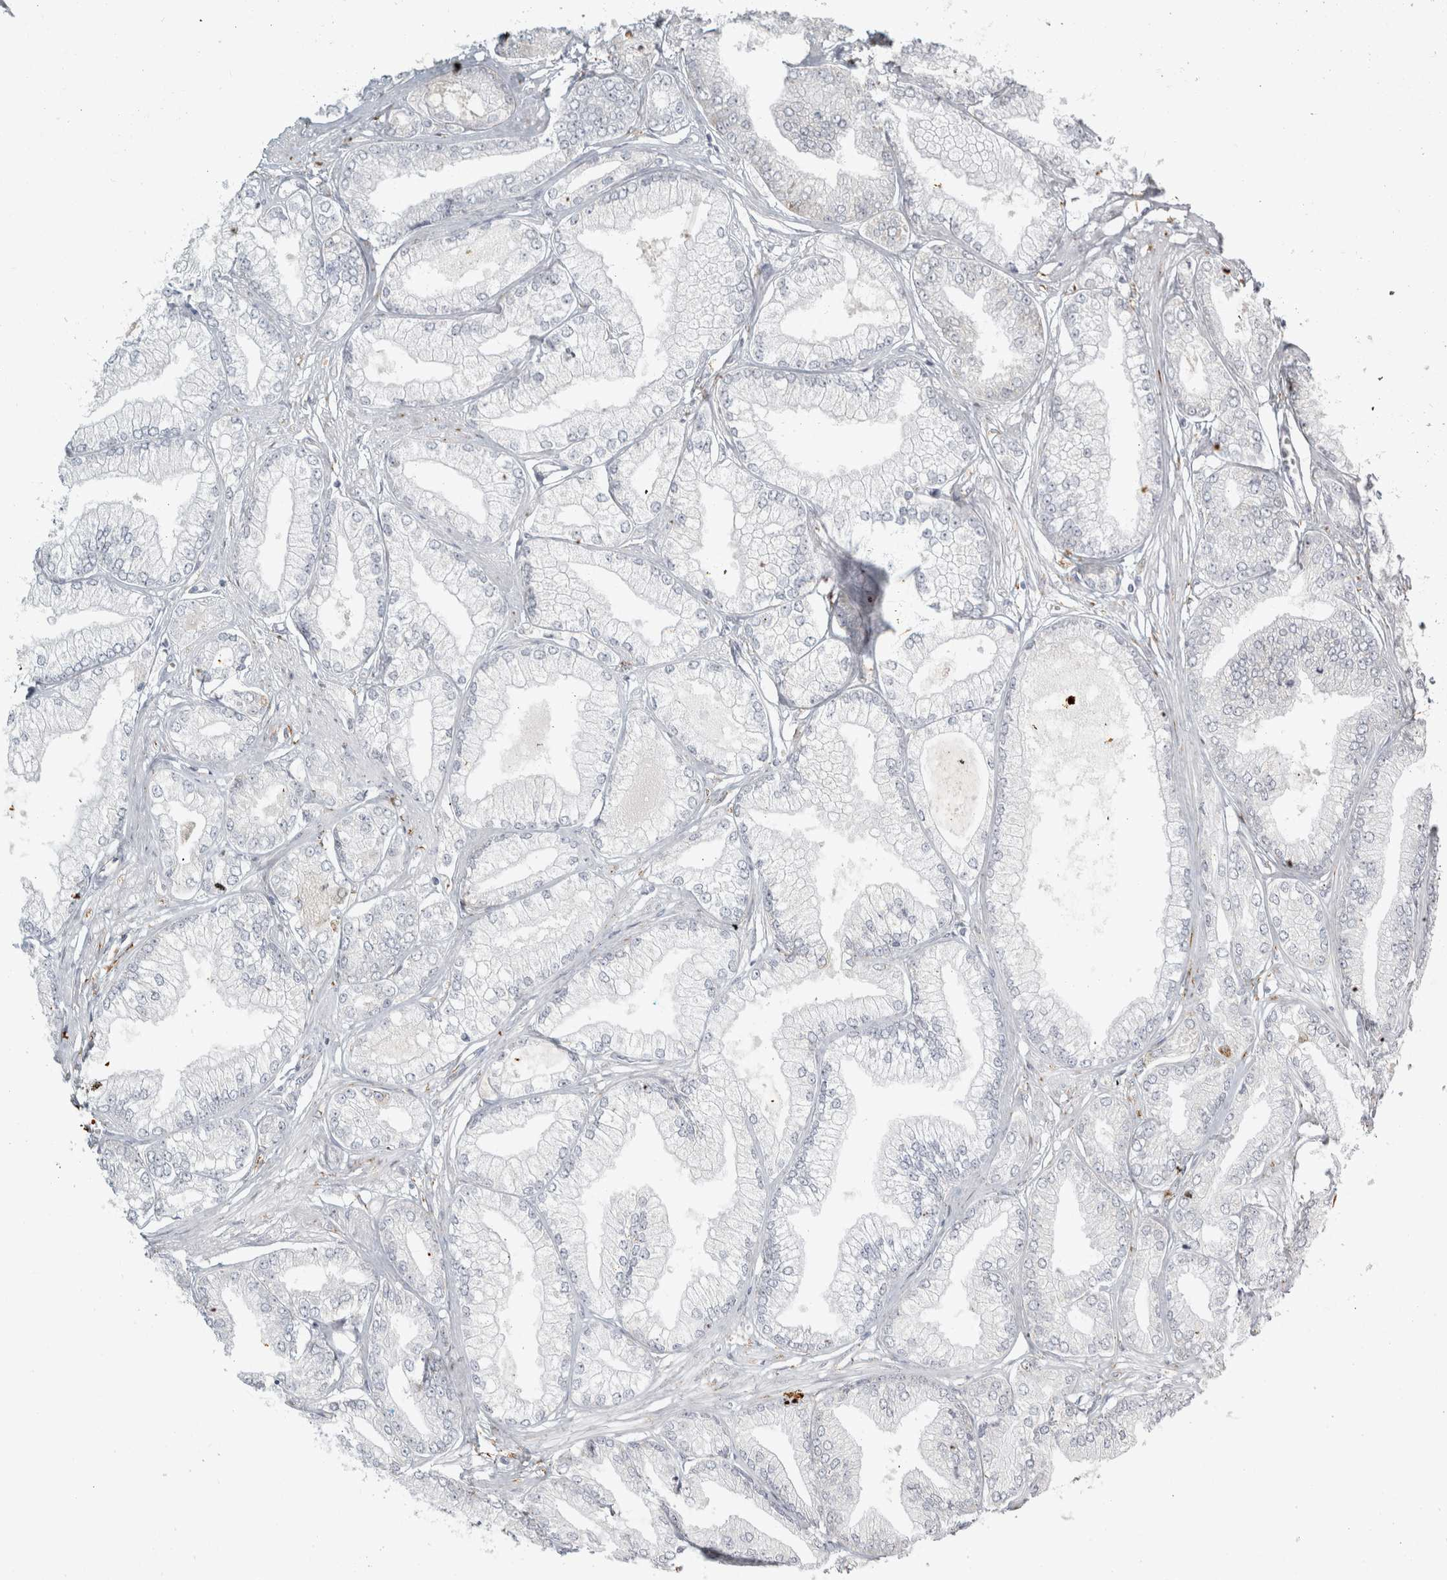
{"staining": {"intensity": "negative", "quantity": "none", "location": "none"}, "tissue": "prostate cancer", "cell_type": "Tumor cells", "image_type": "cancer", "snomed": [{"axis": "morphology", "description": "Adenocarcinoma, Low grade"}, {"axis": "topography", "description": "Prostate"}], "caption": "This is an IHC photomicrograph of human prostate cancer. There is no staining in tumor cells.", "gene": "OSTN", "patient": {"sex": "male", "age": 52}}